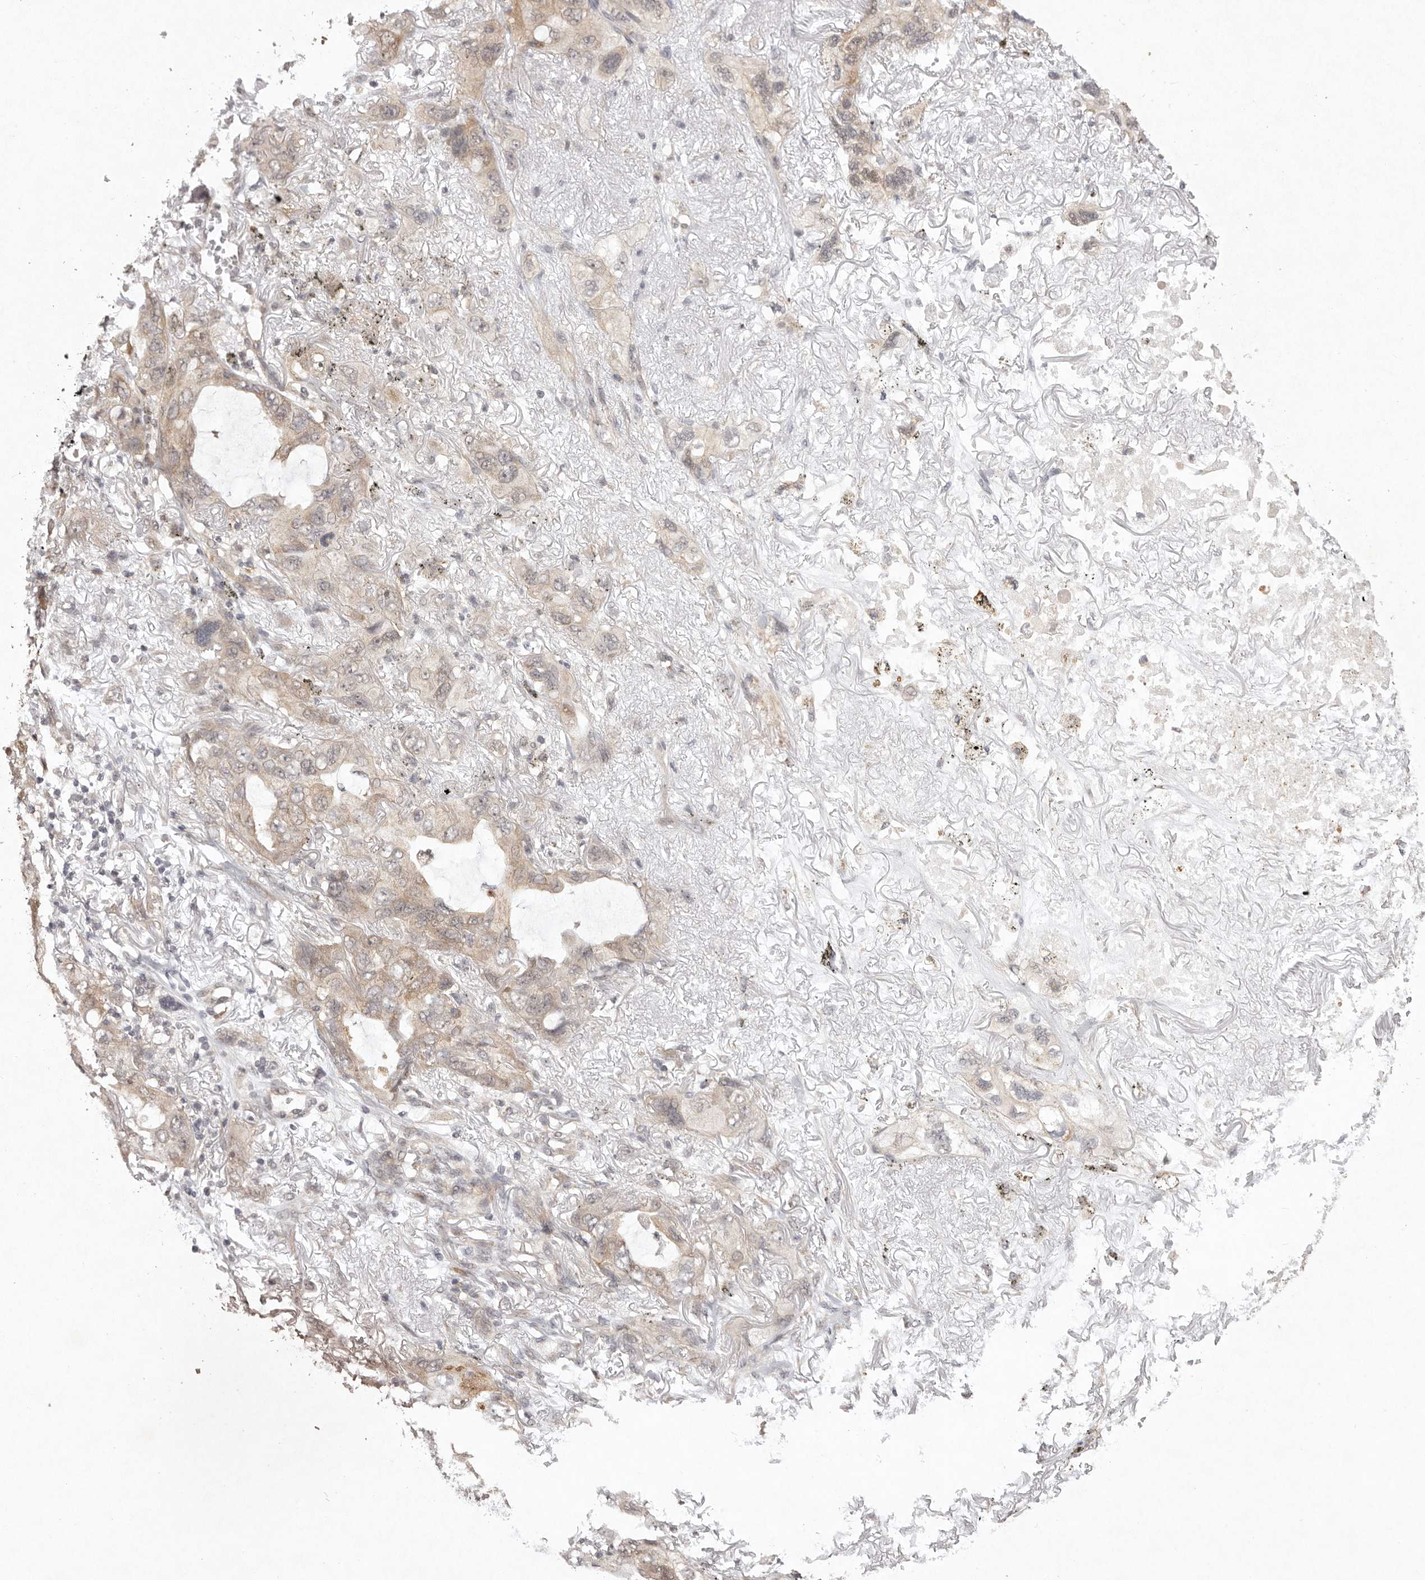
{"staining": {"intensity": "weak", "quantity": ">75%", "location": "cytoplasmic/membranous"}, "tissue": "lung cancer", "cell_type": "Tumor cells", "image_type": "cancer", "snomed": [{"axis": "morphology", "description": "Squamous cell carcinoma, NOS"}, {"axis": "topography", "description": "Lung"}], "caption": "Tumor cells demonstrate weak cytoplasmic/membranous staining in about >75% of cells in lung squamous cell carcinoma.", "gene": "BUD31", "patient": {"sex": "female", "age": 73}}